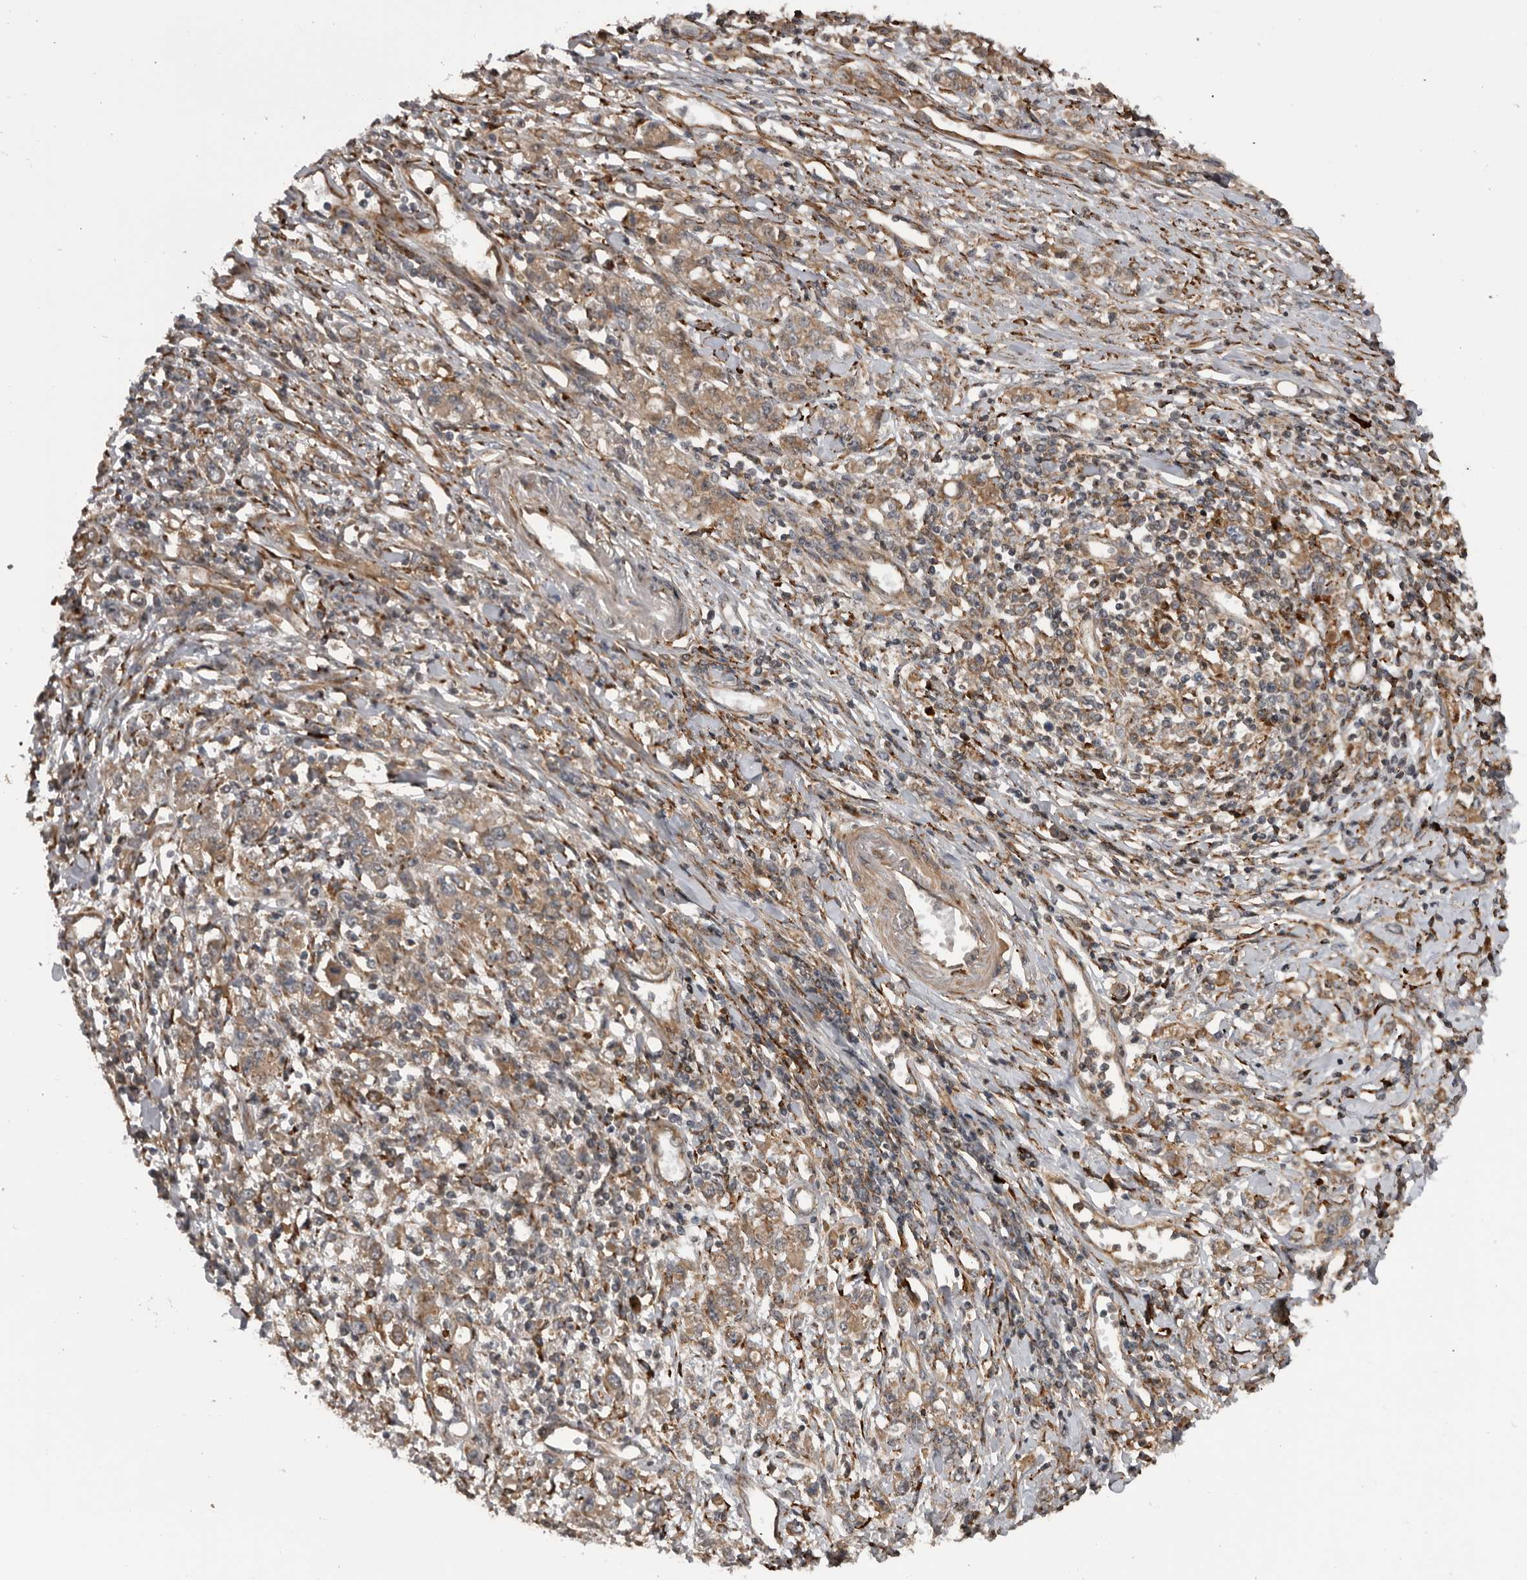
{"staining": {"intensity": "weak", "quantity": ">75%", "location": "cytoplasmic/membranous"}, "tissue": "stomach cancer", "cell_type": "Tumor cells", "image_type": "cancer", "snomed": [{"axis": "morphology", "description": "Adenocarcinoma, NOS"}, {"axis": "topography", "description": "Stomach"}], "caption": "Tumor cells display low levels of weak cytoplasmic/membranous expression in about >75% of cells in stomach cancer.", "gene": "RAB3GAP2", "patient": {"sex": "female", "age": 76}}